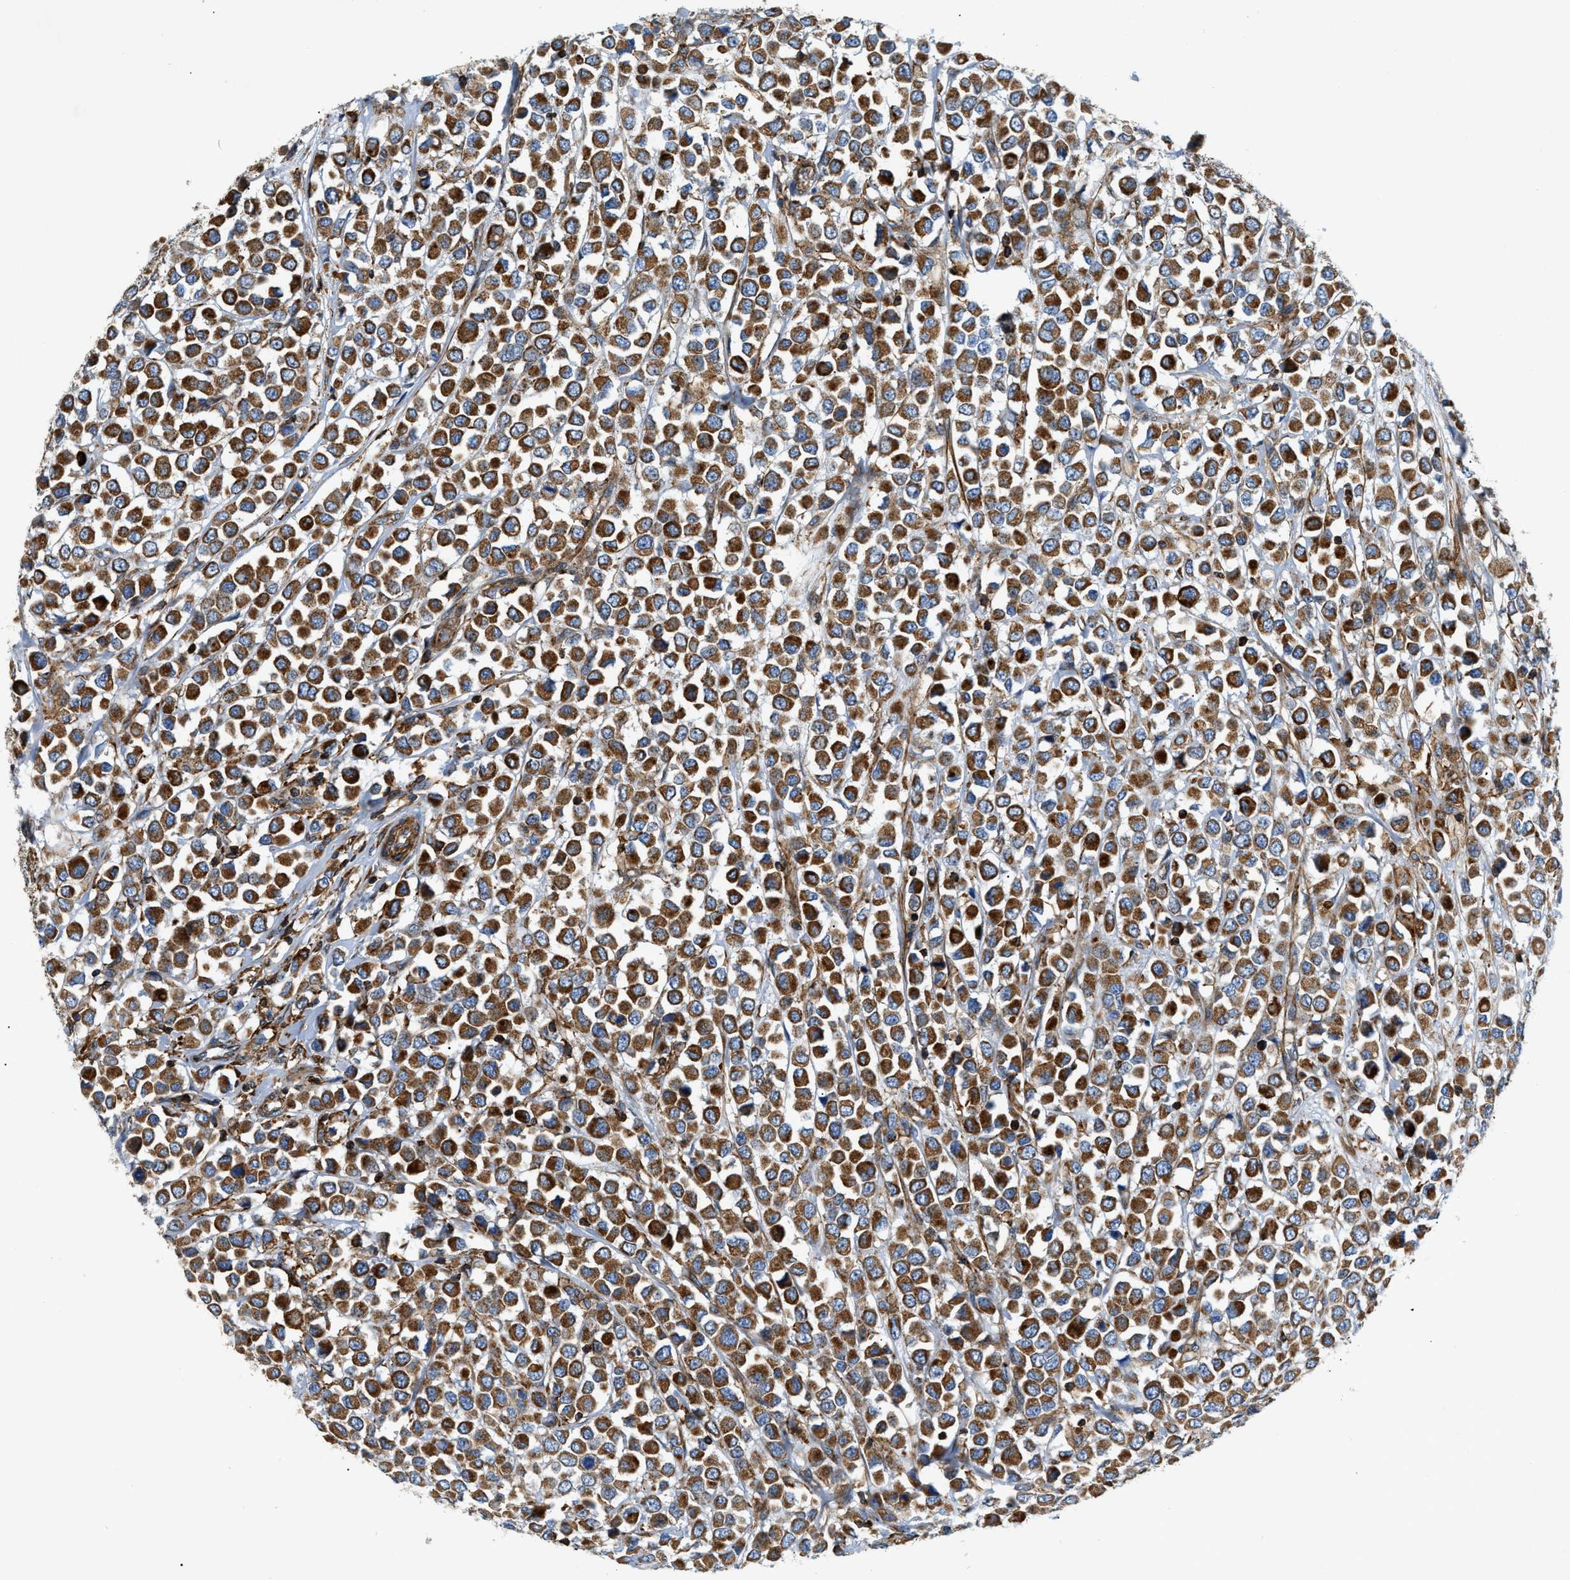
{"staining": {"intensity": "strong", "quantity": ">75%", "location": "cytoplasmic/membranous"}, "tissue": "breast cancer", "cell_type": "Tumor cells", "image_type": "cancer", "snomed": [{"axis": "morphology", "description": "Duct carcinoma"}, {"axis": "topography", "description": "Breast"}], "caption": "Immunohistochemical staining of breast cancer (intraductal carcinoma) shows high levels of strong cytoplasmic/membranous staining in approximately >75% of tumor cells.", "gene": "DHODH", "patient": {"sex": "female", "age": 61}}